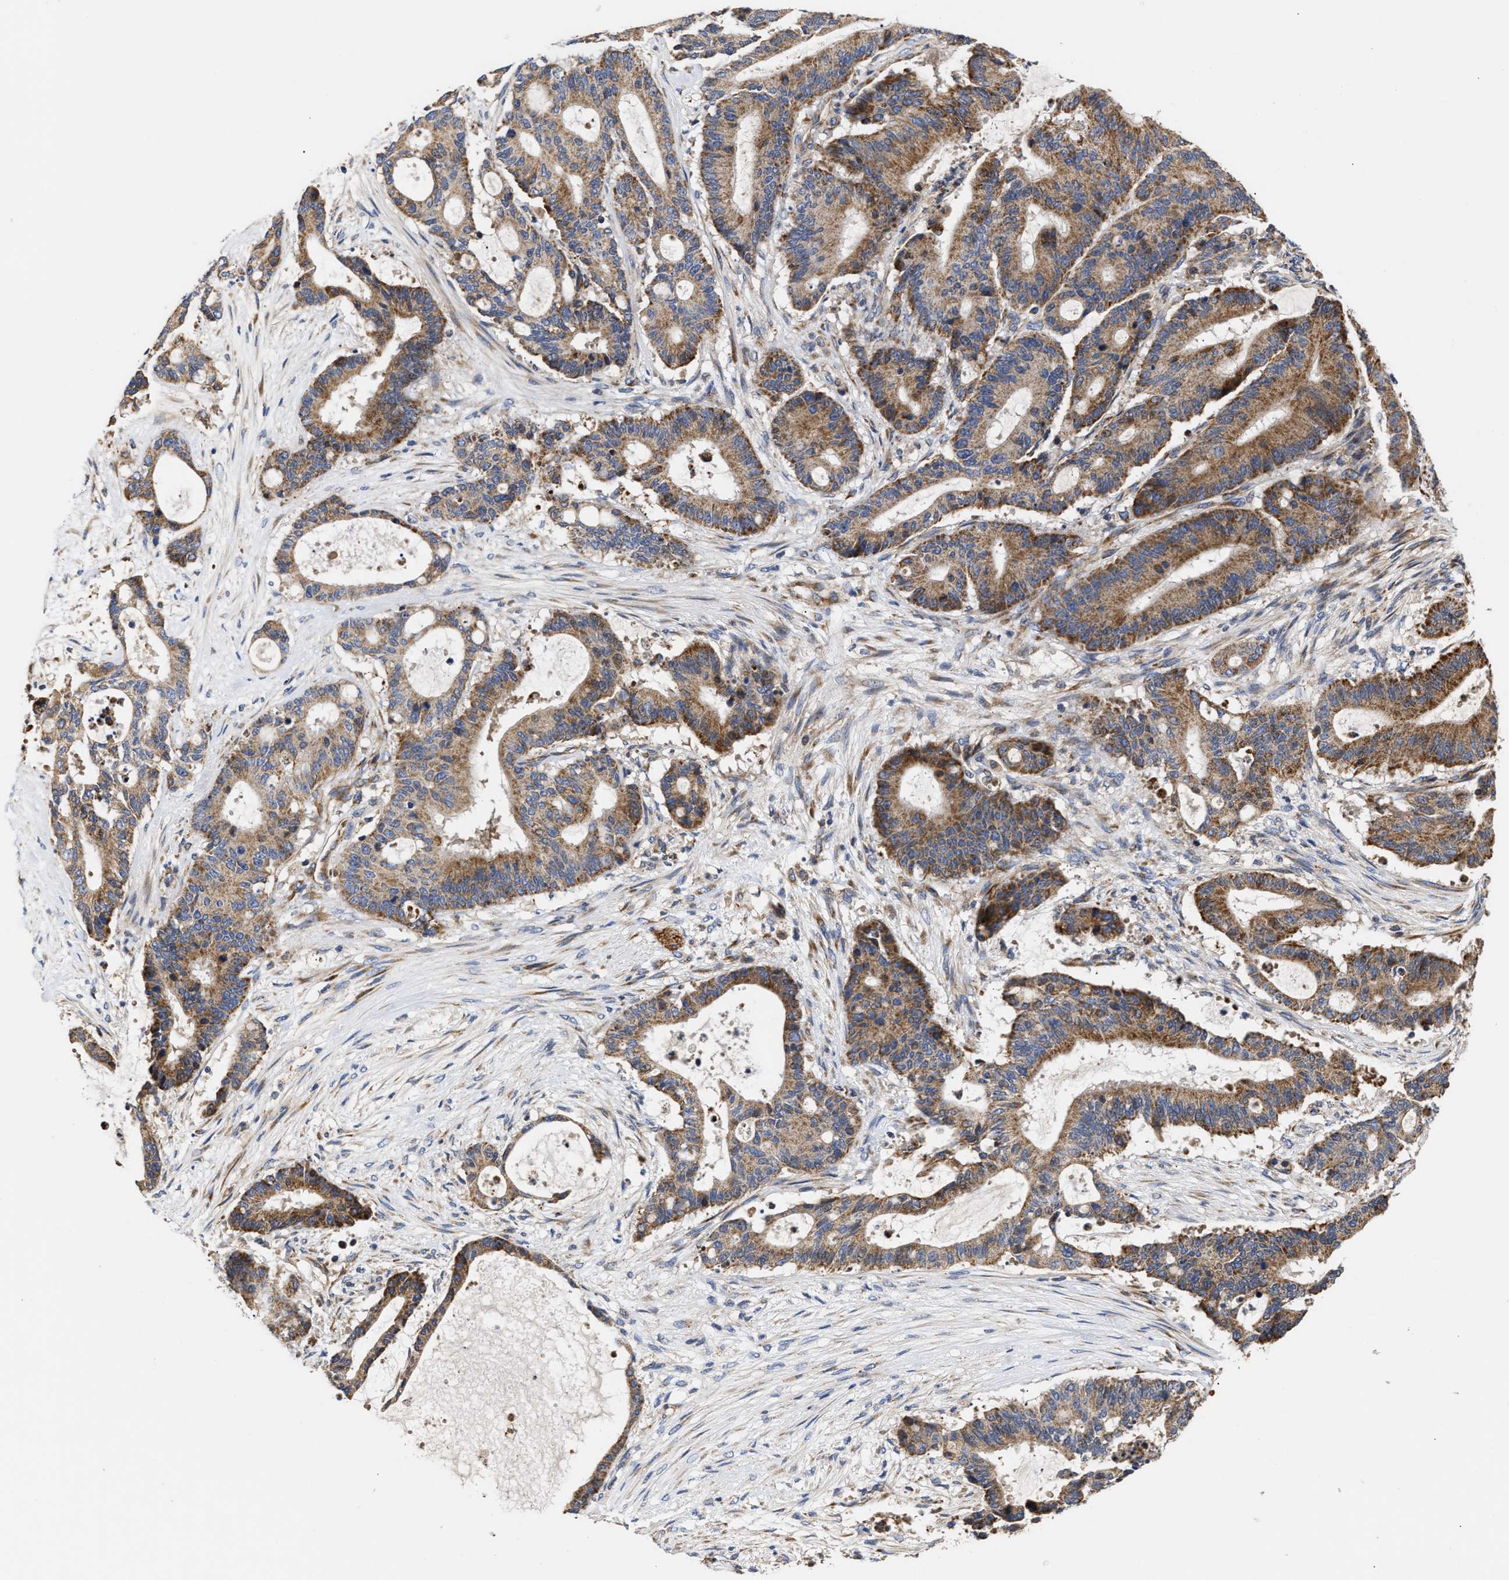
{"staining": {"intensity": "moderate", "quantity": ">75%", "location": "cytoplasmic/membranous"}, "tissue": "liver cancer", "cell_type": "Tumor cells", "image_type": "cancer", "snomed": [{"axis": "morphology", "description": "Cholangiocarcinoma"}, {"axis": "topography", "description": "Liver"}], "caption": "Liver cholangiocarcinoma tissue shows moderate cytoplasmic/membranous positivity in about >75% of tumor cells, visualized by immunohistochemistry.", "gene": "MALSU1", "patient": {"sex": "female", "age": 73}}